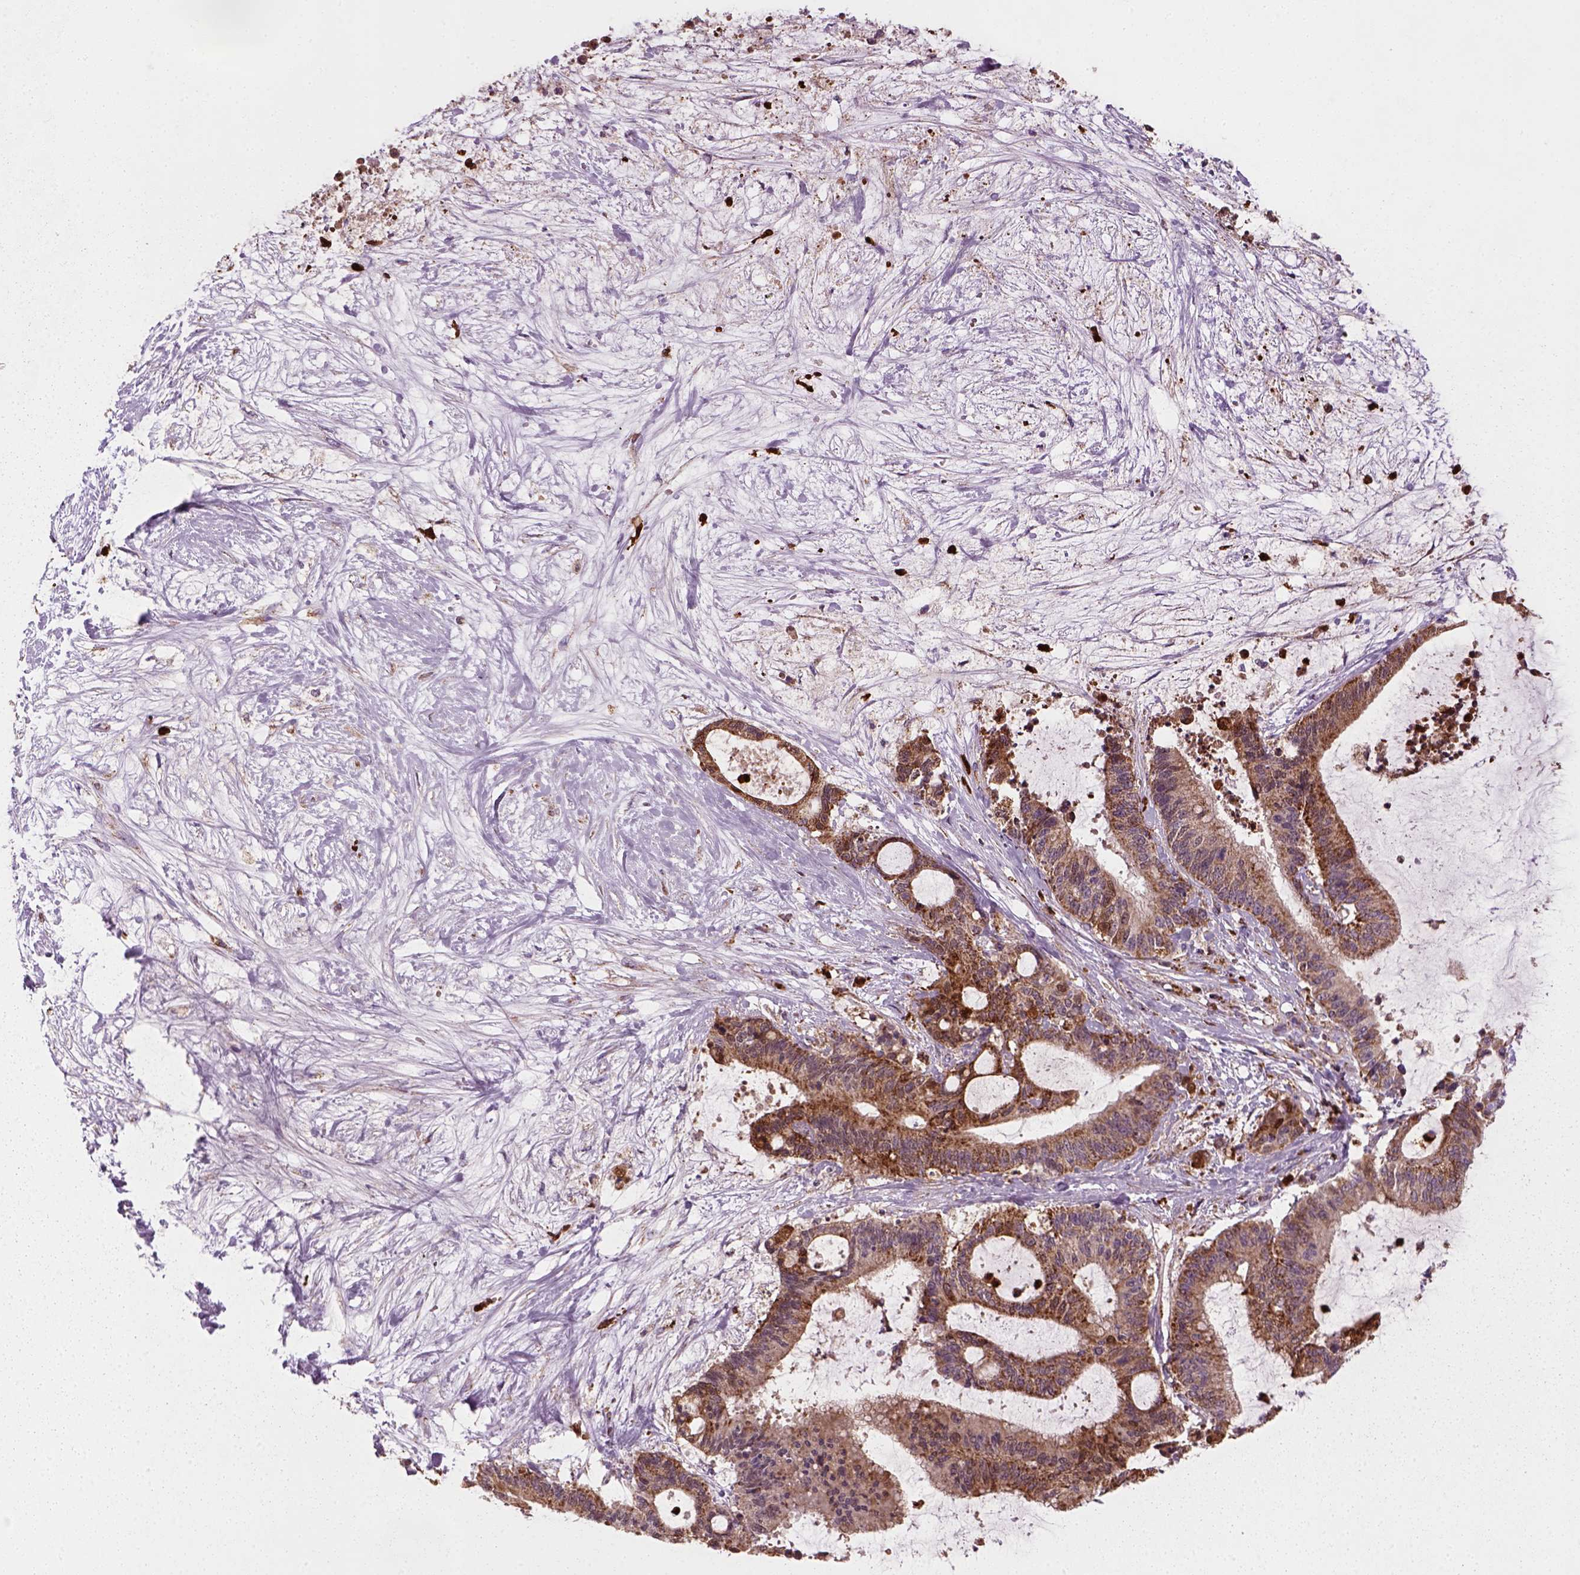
{"staining": {"intensity": "moderate", "quantity": ">75%", "location": "cytoplasmic/membranous"}, "tissue": "liver cancer", "cell_type": "Tumor cells", "image_type": "cancer", "snomed": [{"axis": "morphology", "description": "Cholangiocarcinoma"}, {"axis": "topography", "description": "Liver"}], "caption": "A high-resolution histopathology image shows immunohistochemistry staining of cholangiocarcinoma (liver), which shows moderate cytoplasmic/membranous staining in approximately >75% of tumor cells.", "gene": "NUDT16L1", "patient": {"sex": "female", "age": 73}}